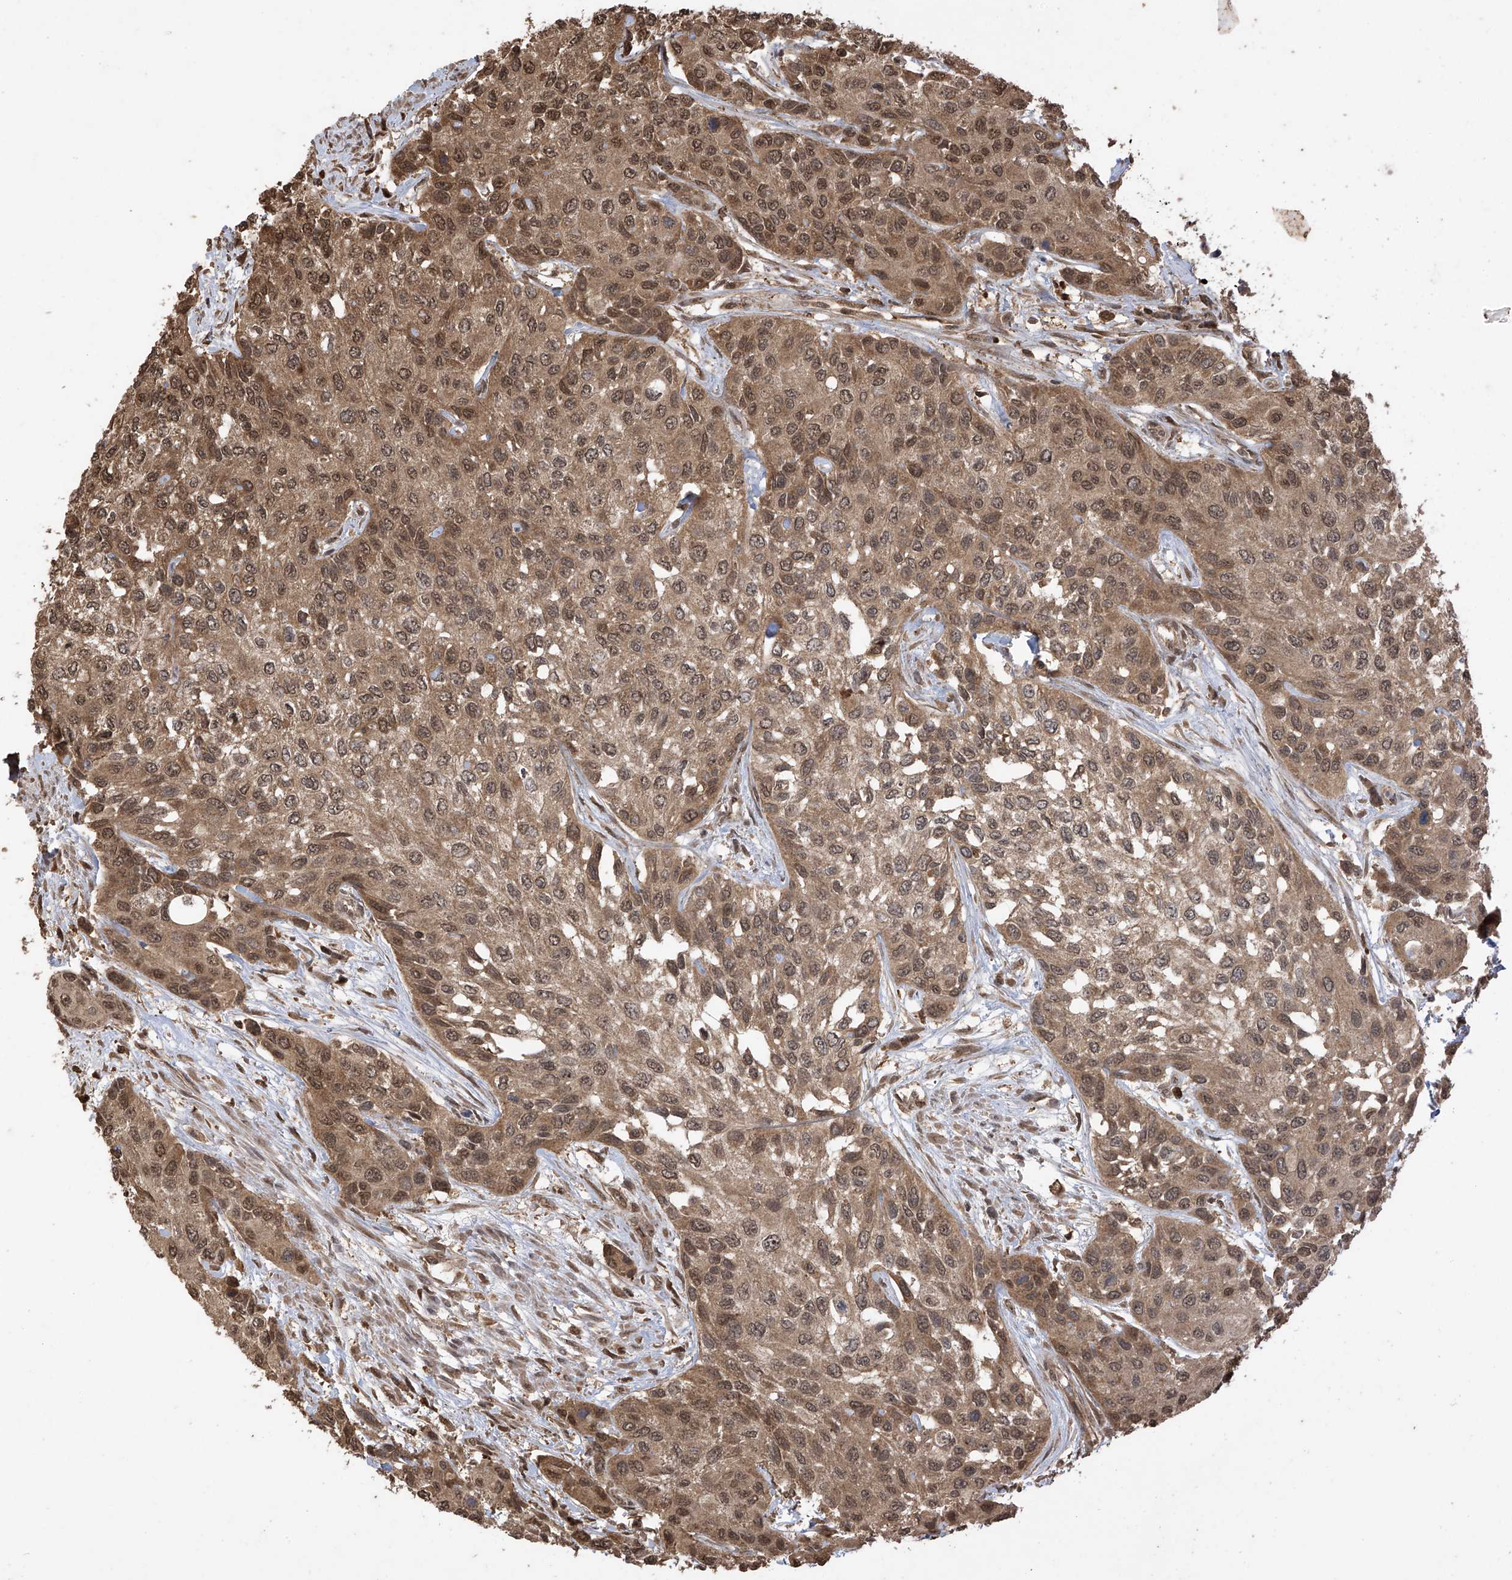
{"staining": {"intensity": "moderate", "quantity": ">75%", "location": "cytoplasmic/membranous,nuclear"}, "tissue": "urothelial cancer", "cell_type": "Tumor cells", "image_type": "cancer", "snomed": [{"axis": "morphology", "description": "Normal tissue, NOS"}, {"axis": "morphology", "description": "Urothelial carcinoma, High grade"}, {"axis": "topography", "description": "Vascular tissue"}, {"axis": "topography", "description": "Urinary bladder"}], "caption": "A brown stain highlights moderate cytoplasmic/membranous and nuclear positivity of a protein in urothelial cancer tumor cells.", "gene": "PNPT1", "patient": {"sex": "female", "age": 56}}